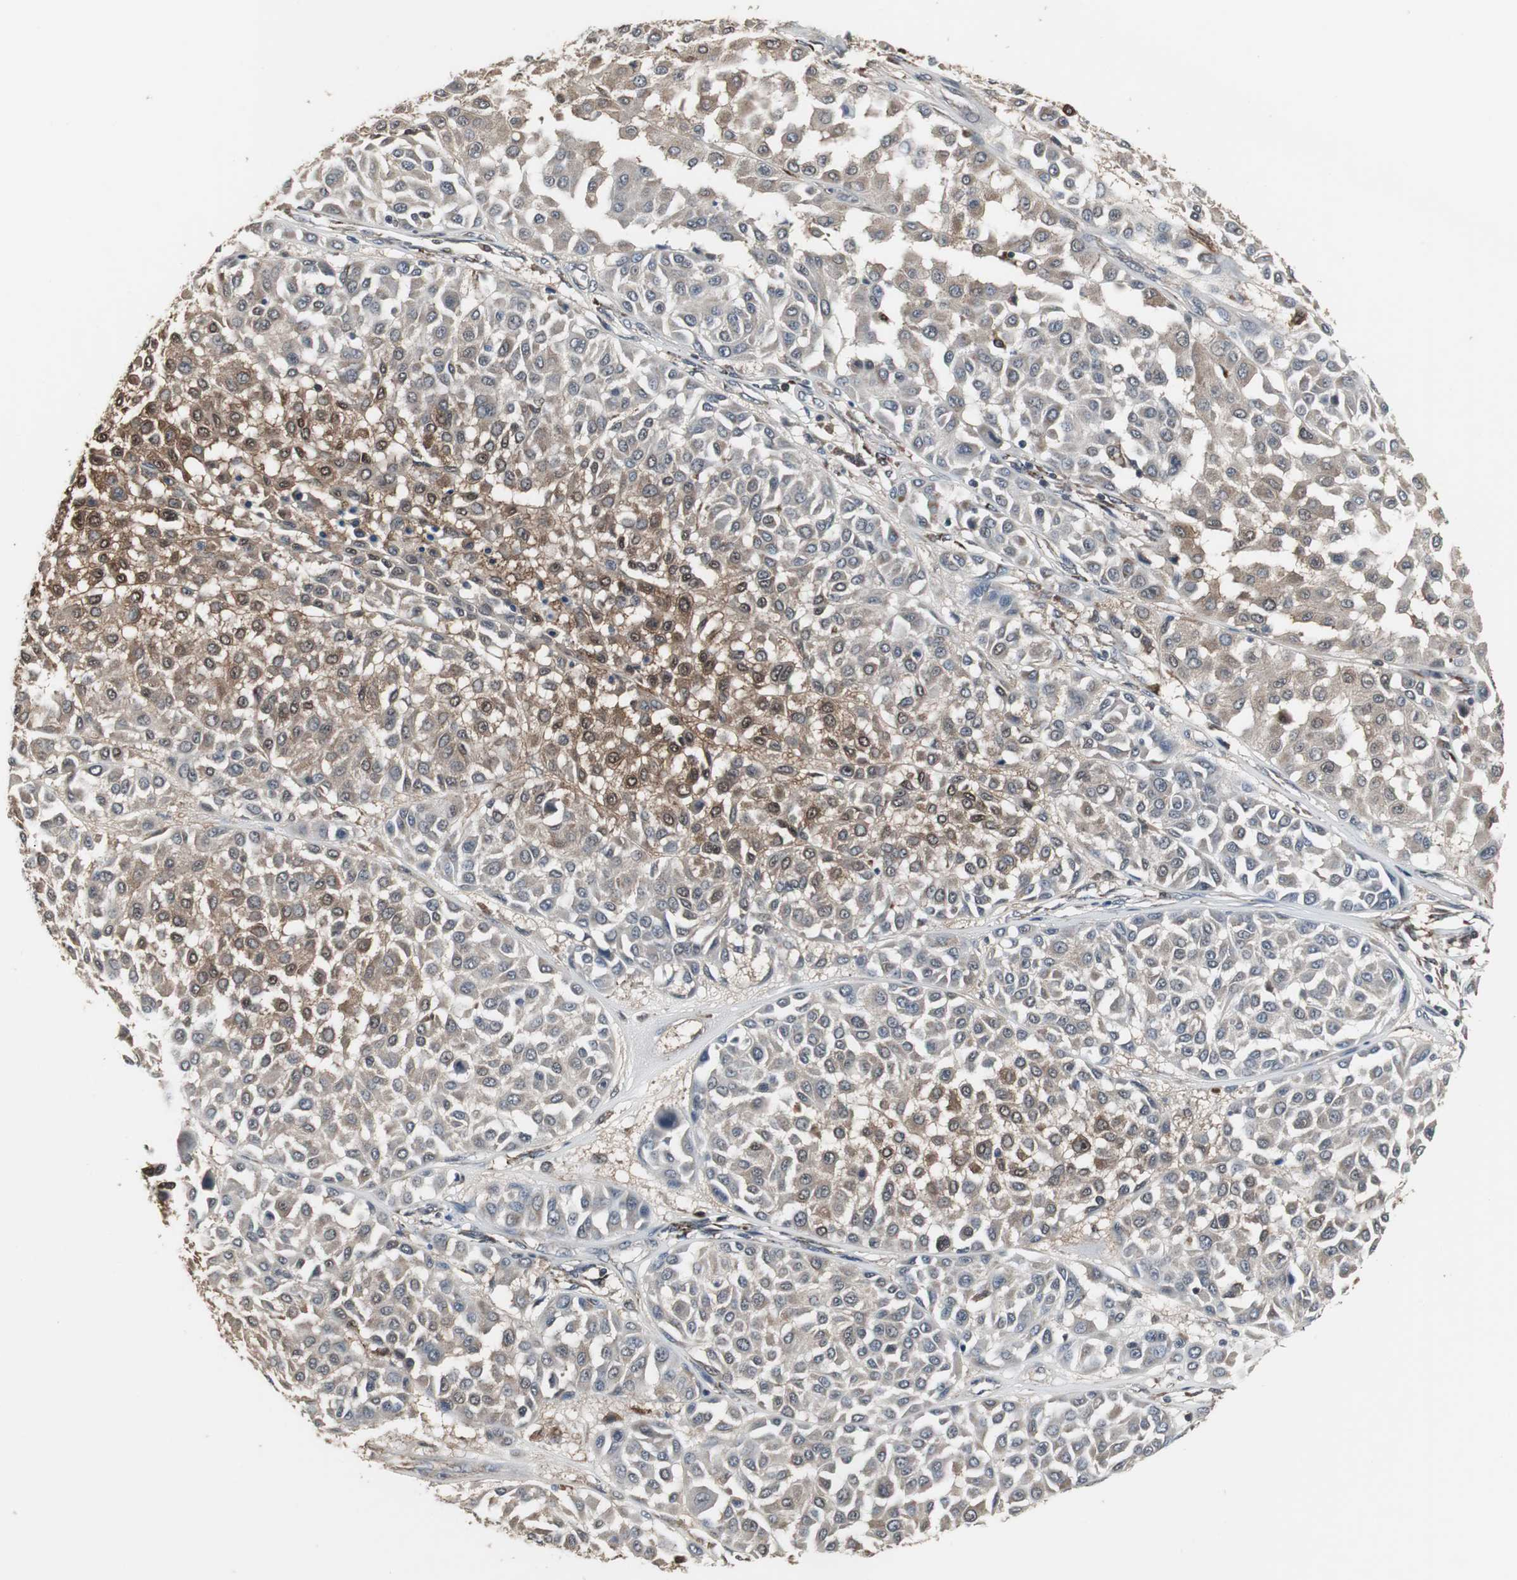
{"staining": {"intensity": "moderate", "quantity": "25%-75%", "location": "cytoplasmic/membranous"}, "tissue": "melanoma", "cell_type": "Tumor cells", "image_type": "cancer", "snomed": [{"axis": "morphology", "description": "Malignant melanoma, Metastatic site"}, {"axis": "topography", "description": "Soft tissue"}], "caption": "Moderate cytoplasmic/membranous protein positivity is present in about 25%-75% of tumor cells in malignant melanoma (metastatic site). (DAB = brown stain, brightfield microscopy at high magnification).", "gene": "ZSCAN22", "patient": {"sex": "male", "age": 41}}